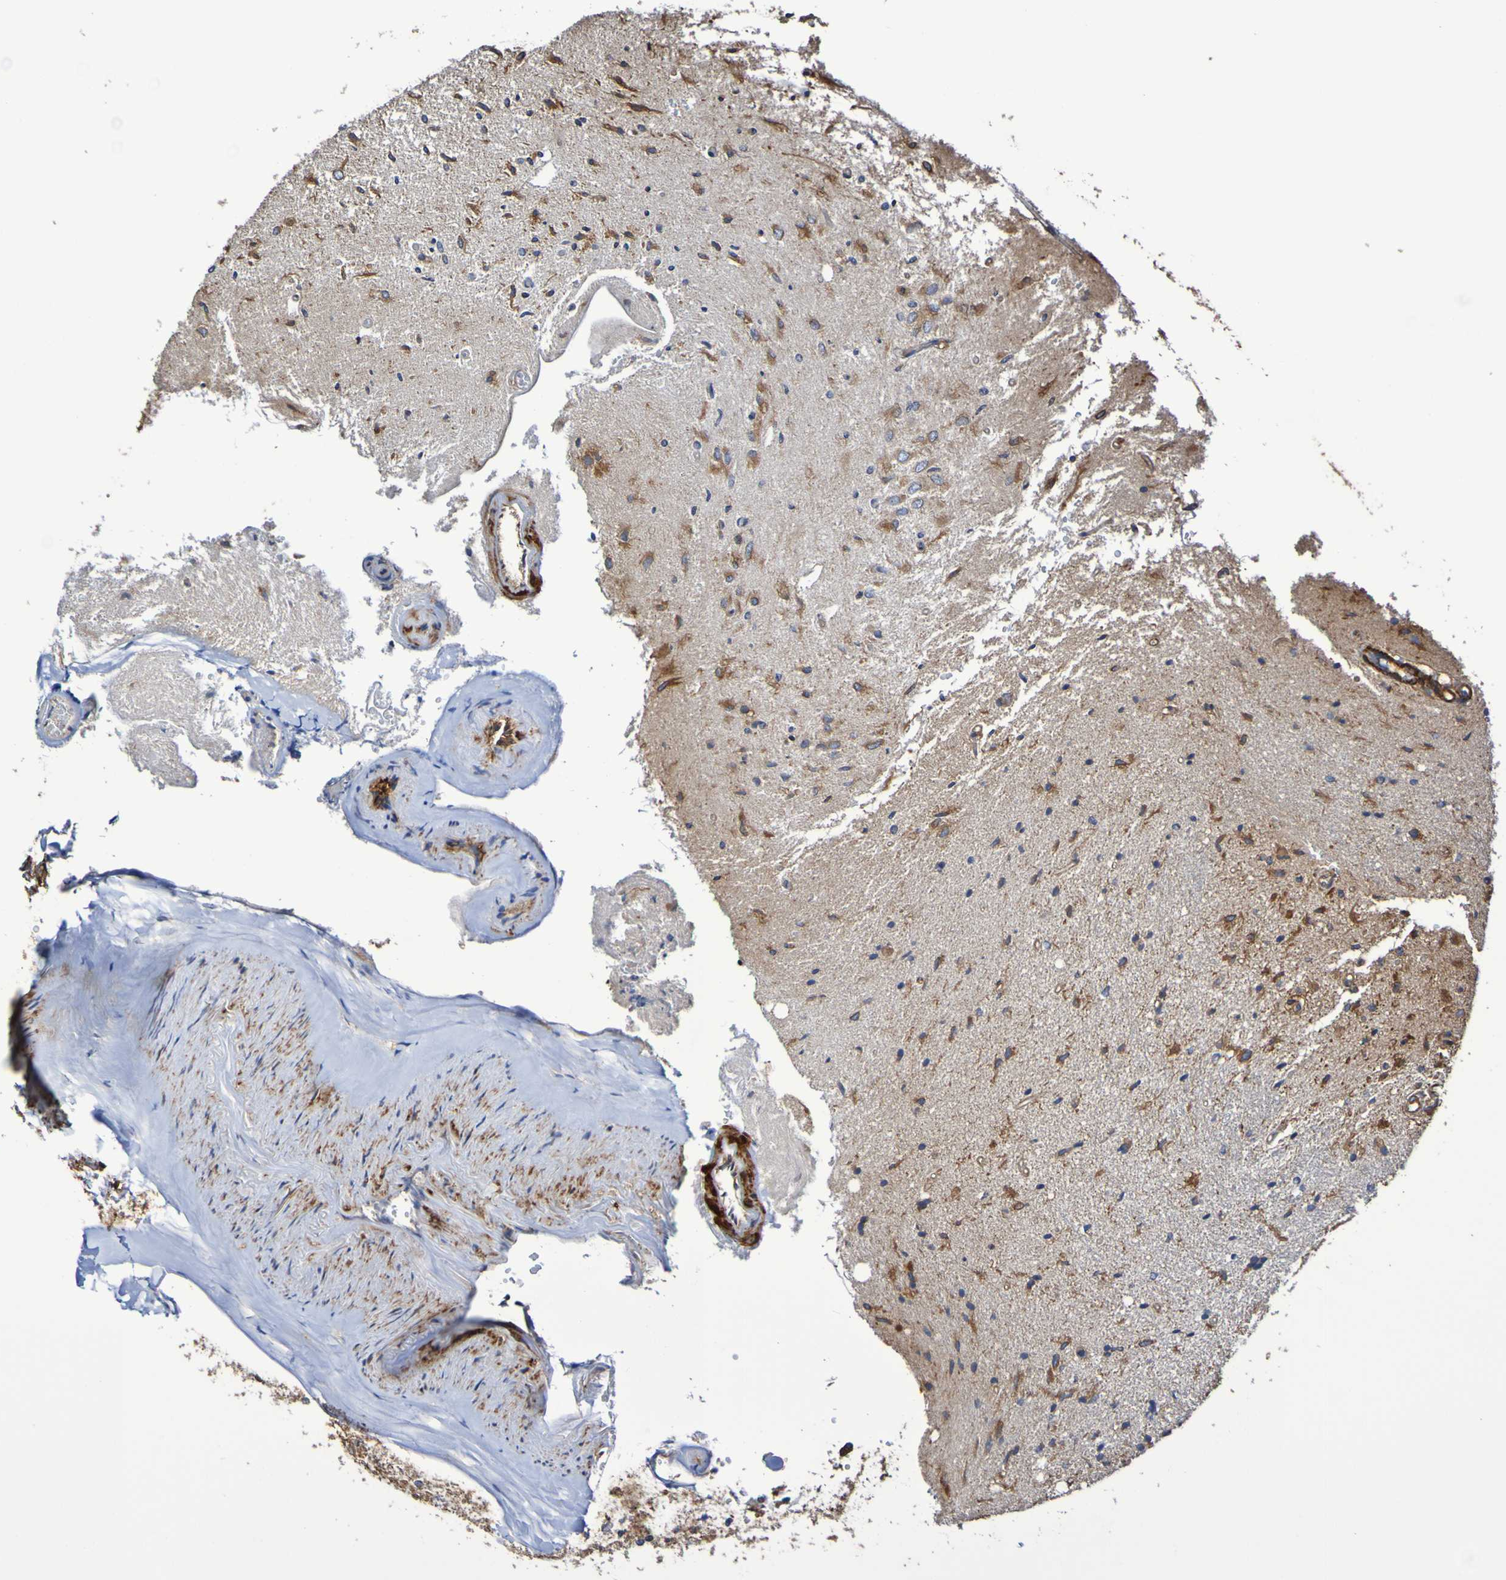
{"staining": {"intensity": "moderate", "quantity": "25%-75%", "location": "cytoplasmic/membranous"}, "tissue": "glioma", "cell_type": "Tumor cells", "image_type": "cancer", "snomed": [{"axis": "morphology", "description": "Glioma, malignant, Low grade"}, {"axis": "topography", "description": "Brain"}], "caption": "Human malignant glioma (low-grade) stained for a protein (brown) displays moderate cytoplasmic/membranous positive staining in about 25%-75% of tumor cells.", "gene": "RAB11A", "patient": {"sex": "male", "age": 77}}